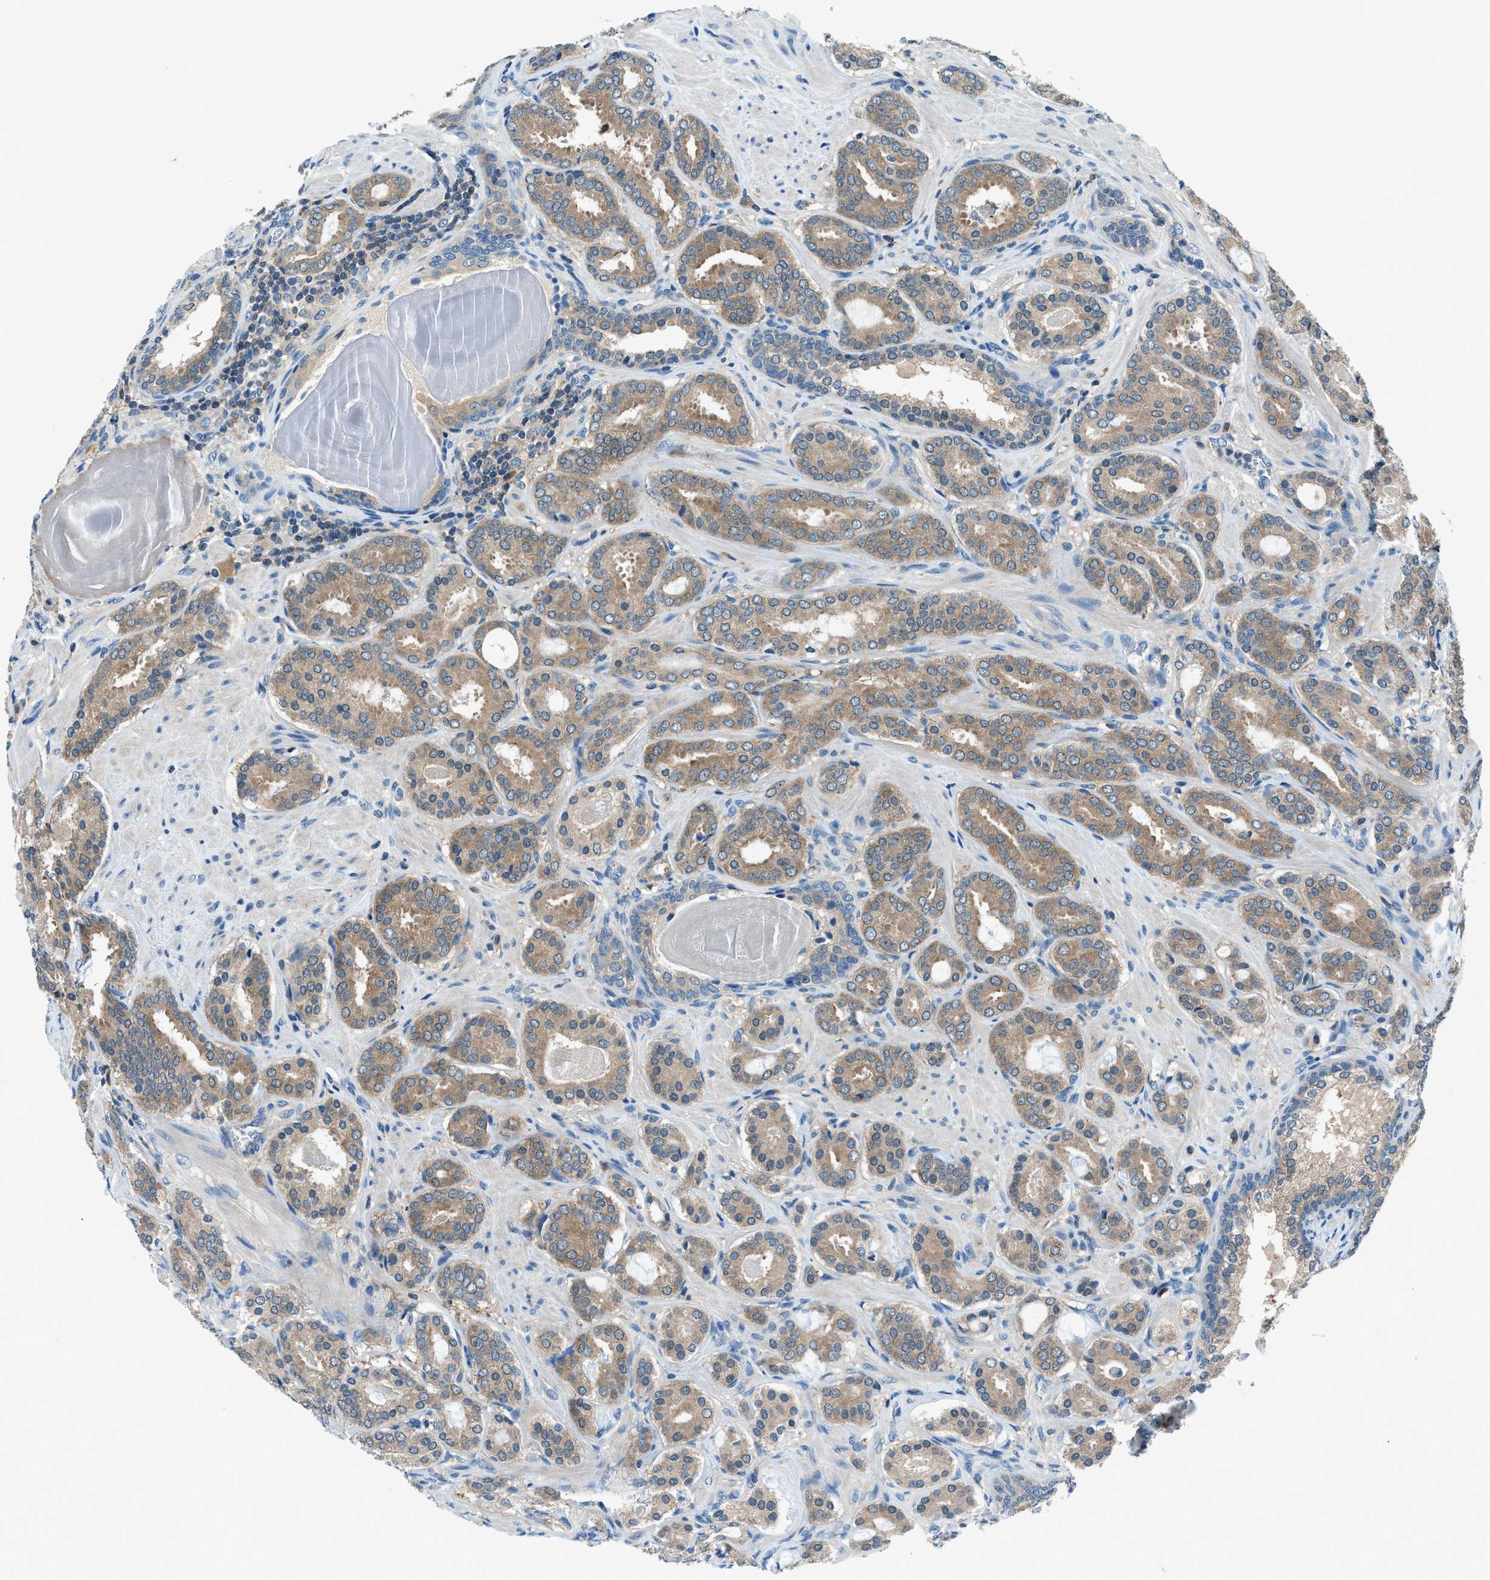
{"staining": {"intensity": "moderate", "quantity": ">75%", "location": "cytoplasmic/membranous"}, "tissue": "prostate cancer", "cell_type": "Tumor cells", "image_type": "cancer", "snomed": [{"axis": "morphology", "description": "Adenocarcinoma, Low grade"}, {"axis": "topography", "description": "Prostate"}], "caption": "High-power microscopy captured an immunohistochemistry image of prostate cancer, revealing moderate cytoplasmic/membranous positivity in about >75% of tumor cells. (DAB (3,3'-diaminobenzidine) IHC with brightfield microscopy, high magnification).", "gene": "ACP1", "patient": {"sex": "male", "age": 69}}